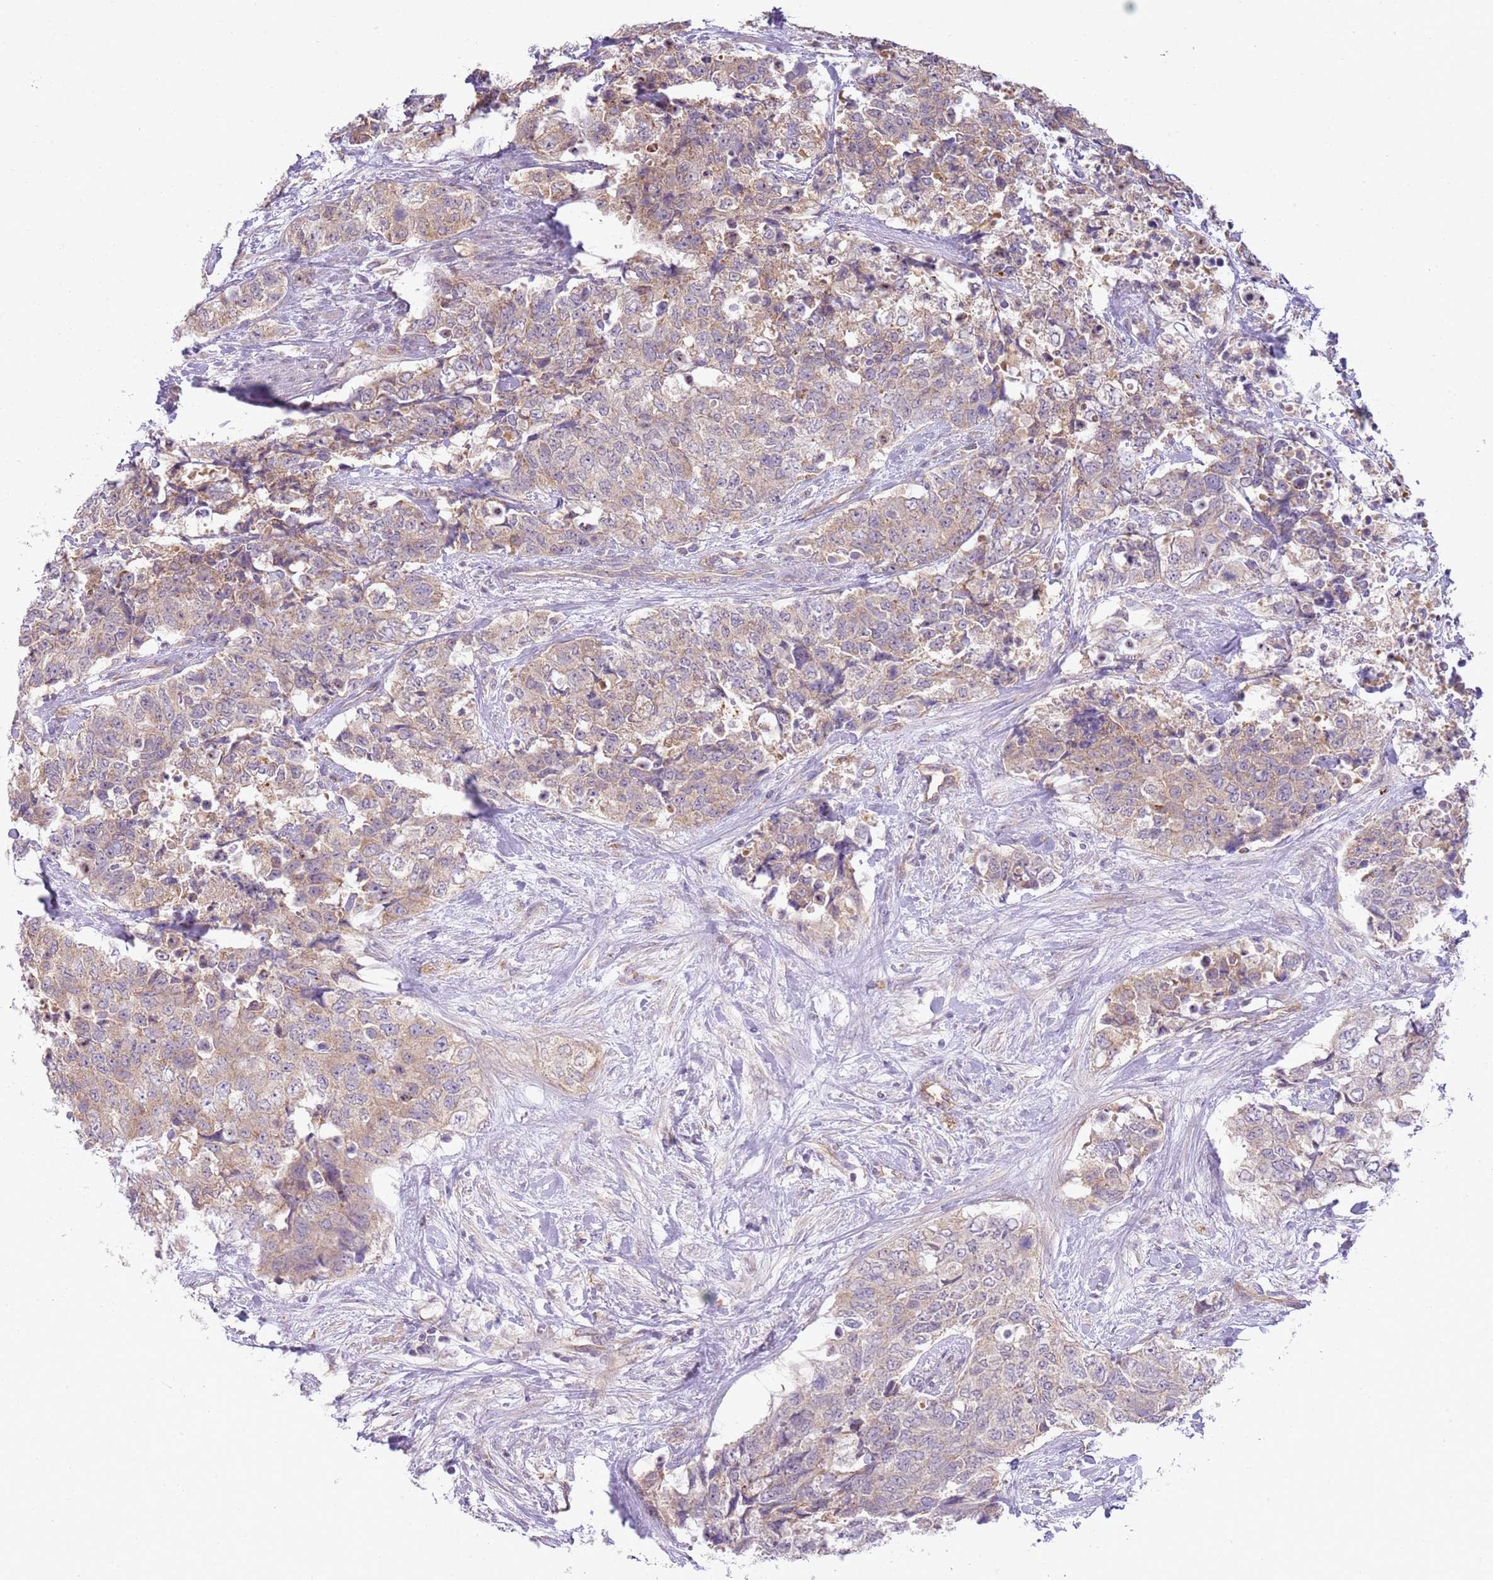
{"staining": {"intensity": "weak", "quantity": "25%-75%", "location": "cytoplasmic/membranous"}, "tissue": "urothelial cancer", "cell_type": "Tumor cells", "image_type": "cancer", "snomed": [{"axis": "morphology", "description": "Urothelial carcinoma, High grade"}, {"axis": "topography", "description": "Urinary bladder"}], "caption": "High-magnification brightfield microscopy of urothelial cancer stained with DAB (3,3'-diaminobenzidine) (brown) and counterstained with hematoxylin (blue). tumor cells exhibit weak cytoplasmic/membranous expression is present in approximately25%-75% of cells.", "gene": "SKOR2", "patient": {"sex": "female", "age": 78}}